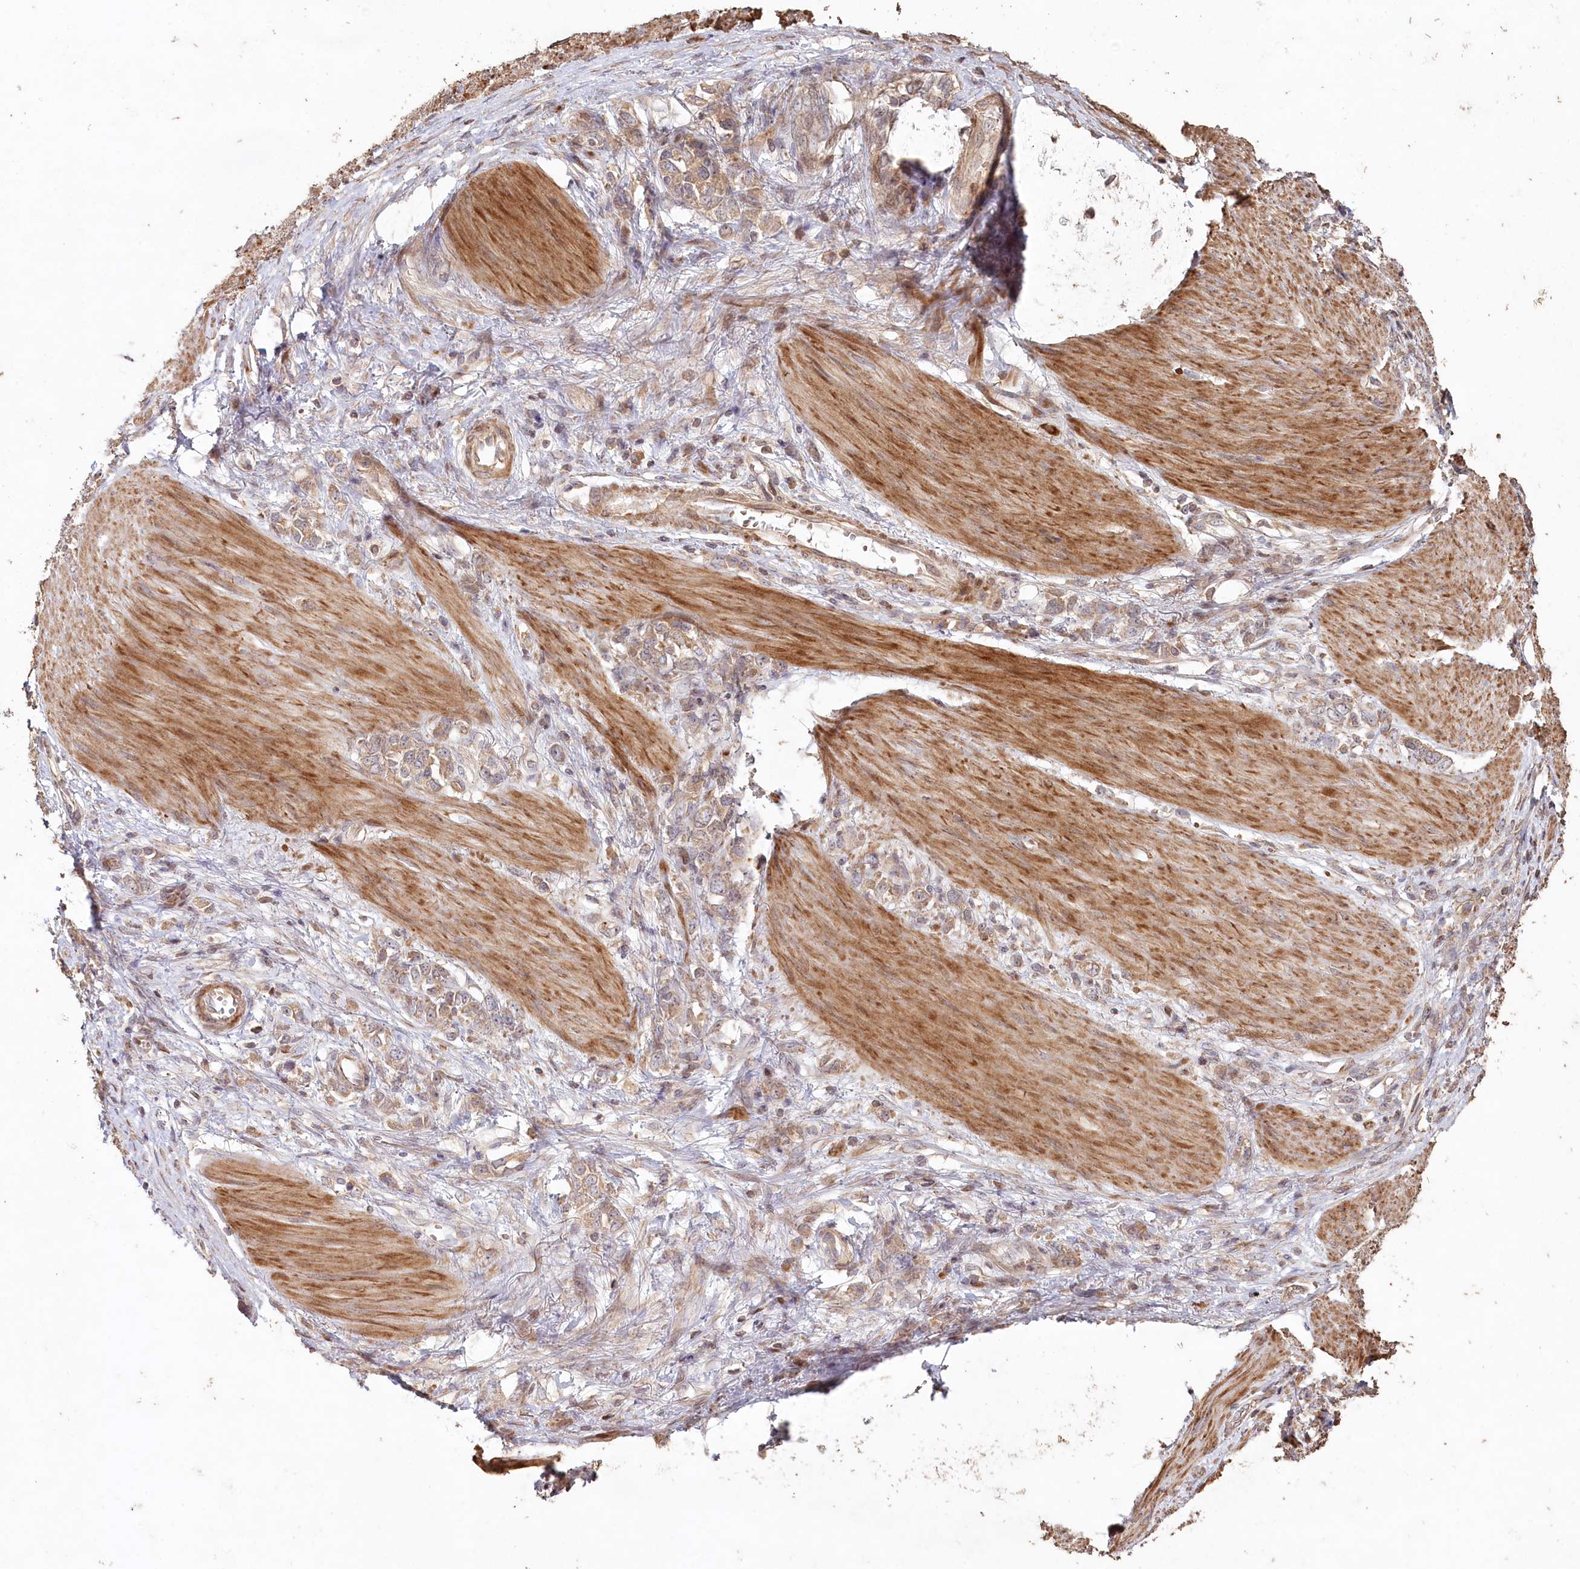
{"staining": {"intensity": "weak", "quantity": ">75%", "location": "cytoplasmic/membranous"}, "tissue": "stomach cancer", "cell_type": "Tumor cells", "image_type": "cancer", "snomed": [{"axis": "morphology", "description": "Adenocarcinoma, NOS"}, {"axis": "topography", "description": "Stomach"}], "caption": "Immunohistochemistry (IHC) staining of stomach adenocarcinoma, which demonstrates low levels of weak cytoplasmic/membranous expression in about >75% of tumor cells indicating weak cytoplasmic/membranous protein positivity. The staining was performed using DAB (brown) for protein detection and nuclei were counterstained in hematoxylin (blue).", "gene": "HAL", "patient": {"sex": "female", "age": 76}}